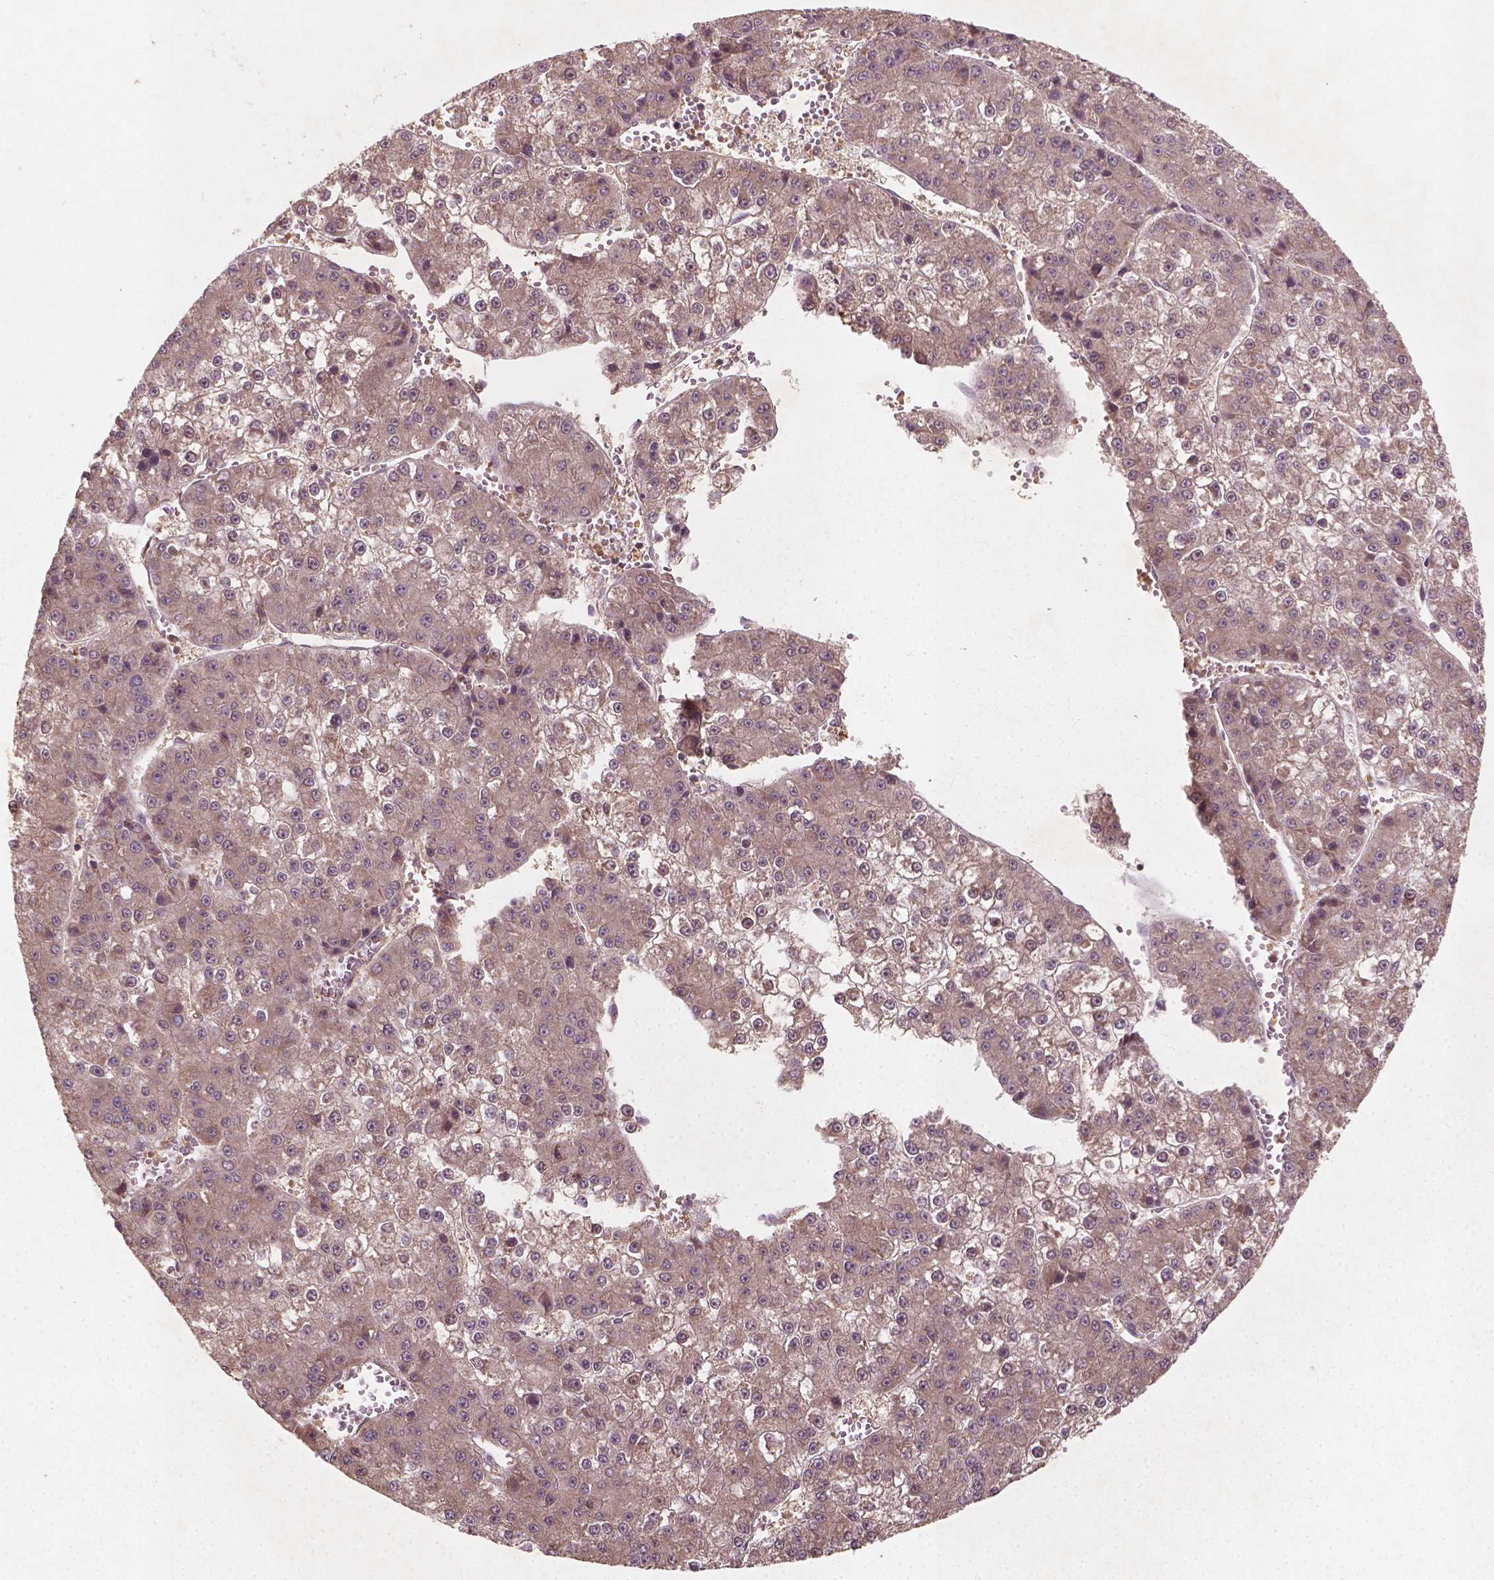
{"staining": {"intensity": "weak", "quantity": ">75%", "location": "cytoplasmic/membranous"}, "tissue": "liver cancer", "cell_type": "Tumor cells", "image_type": "cancer", "snomed": [{"axis": "morphology", "description": "Carcinoma, Hepatocellular, NOS"}, {"axis": "topography", "description": "Liver"}], "caption": "The photomicrograph displays immunohistochemical staining of hepatocellular carcinoma (liver). There is weak cytoplasmic/membranous positivity is present in approximately >75% of tumor cells. (DAB (3,3'-diaminobenzidine) IHC with brightfield microscopy, high magnification).", "gene": "CYFIP2", "patient": {"sex": "female", "age": 73}}